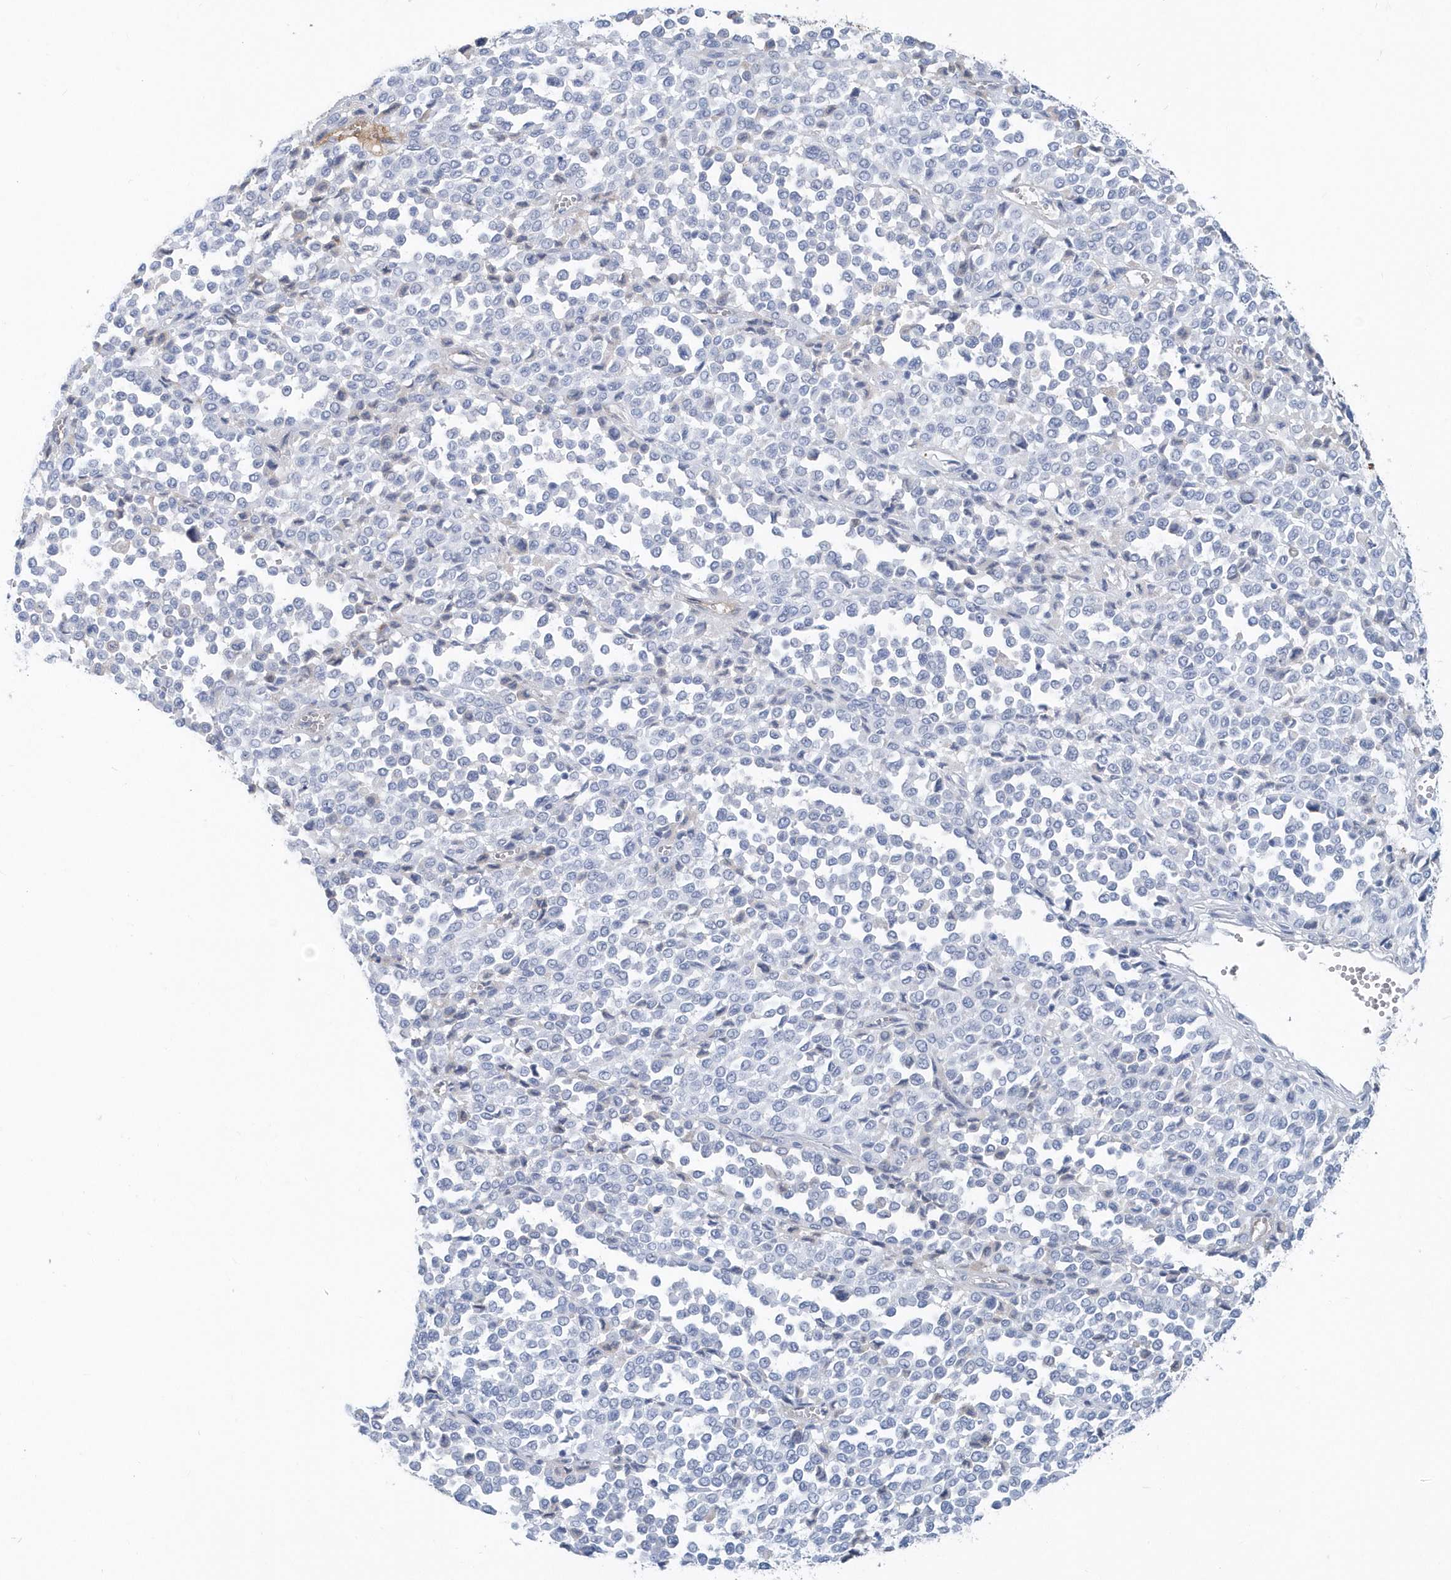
{"staining": {"intensity": "negative", "quantity": "none", "location": "none"}, "tissue": "melanoma", "cell_type": "Tumor cells", "image_type": "cancer", "snomed": [{"axis": "morphology", "description": "Malignant melanoma, Metastatic site"}, {"axis": "topography", "description": "Pancreas"}], "caption": "An image of melanoma stained for a protein shows no brown staining in tumor cells.", "gene": "JCHAIN", "patient": {"sex": "female", "age": 30}}